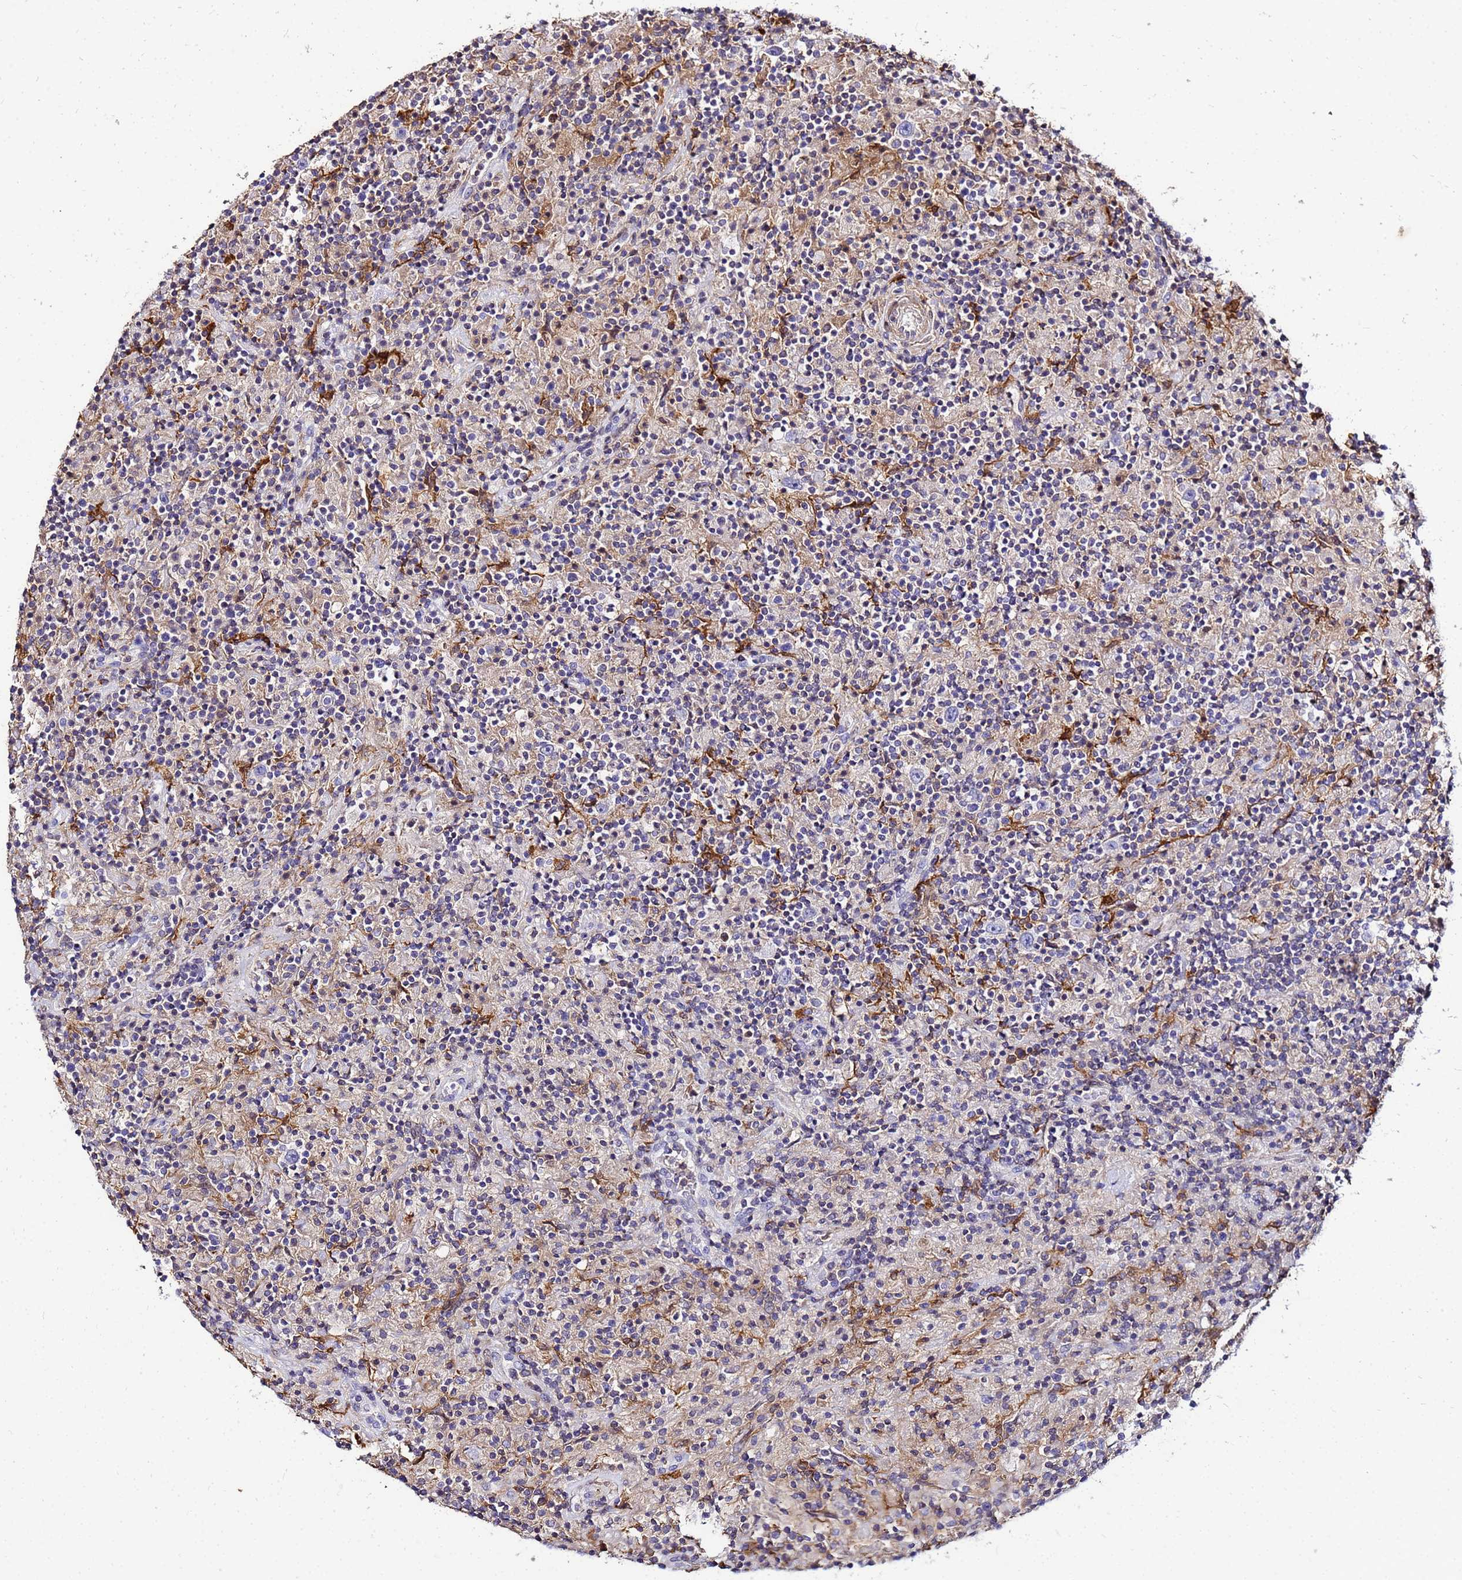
{"staining": {"intensity": "negative", "quantity": "none", "location": "none"}, "tissue": "lymphoma", "cell_type": "Tumor cells", "image_type": "cancer", "snomed": [{"axis": "morphology", "description": "Hodgkin's disease, NOS"}, {"axis": "topography", "description": "Lymph node"}], "caption": "The histopathology image exhibits no significant expression in tumor cells of Hodgkin's disease.", "gene": "DBNDD2", "patient": {"sex": "male", "age": 70}}